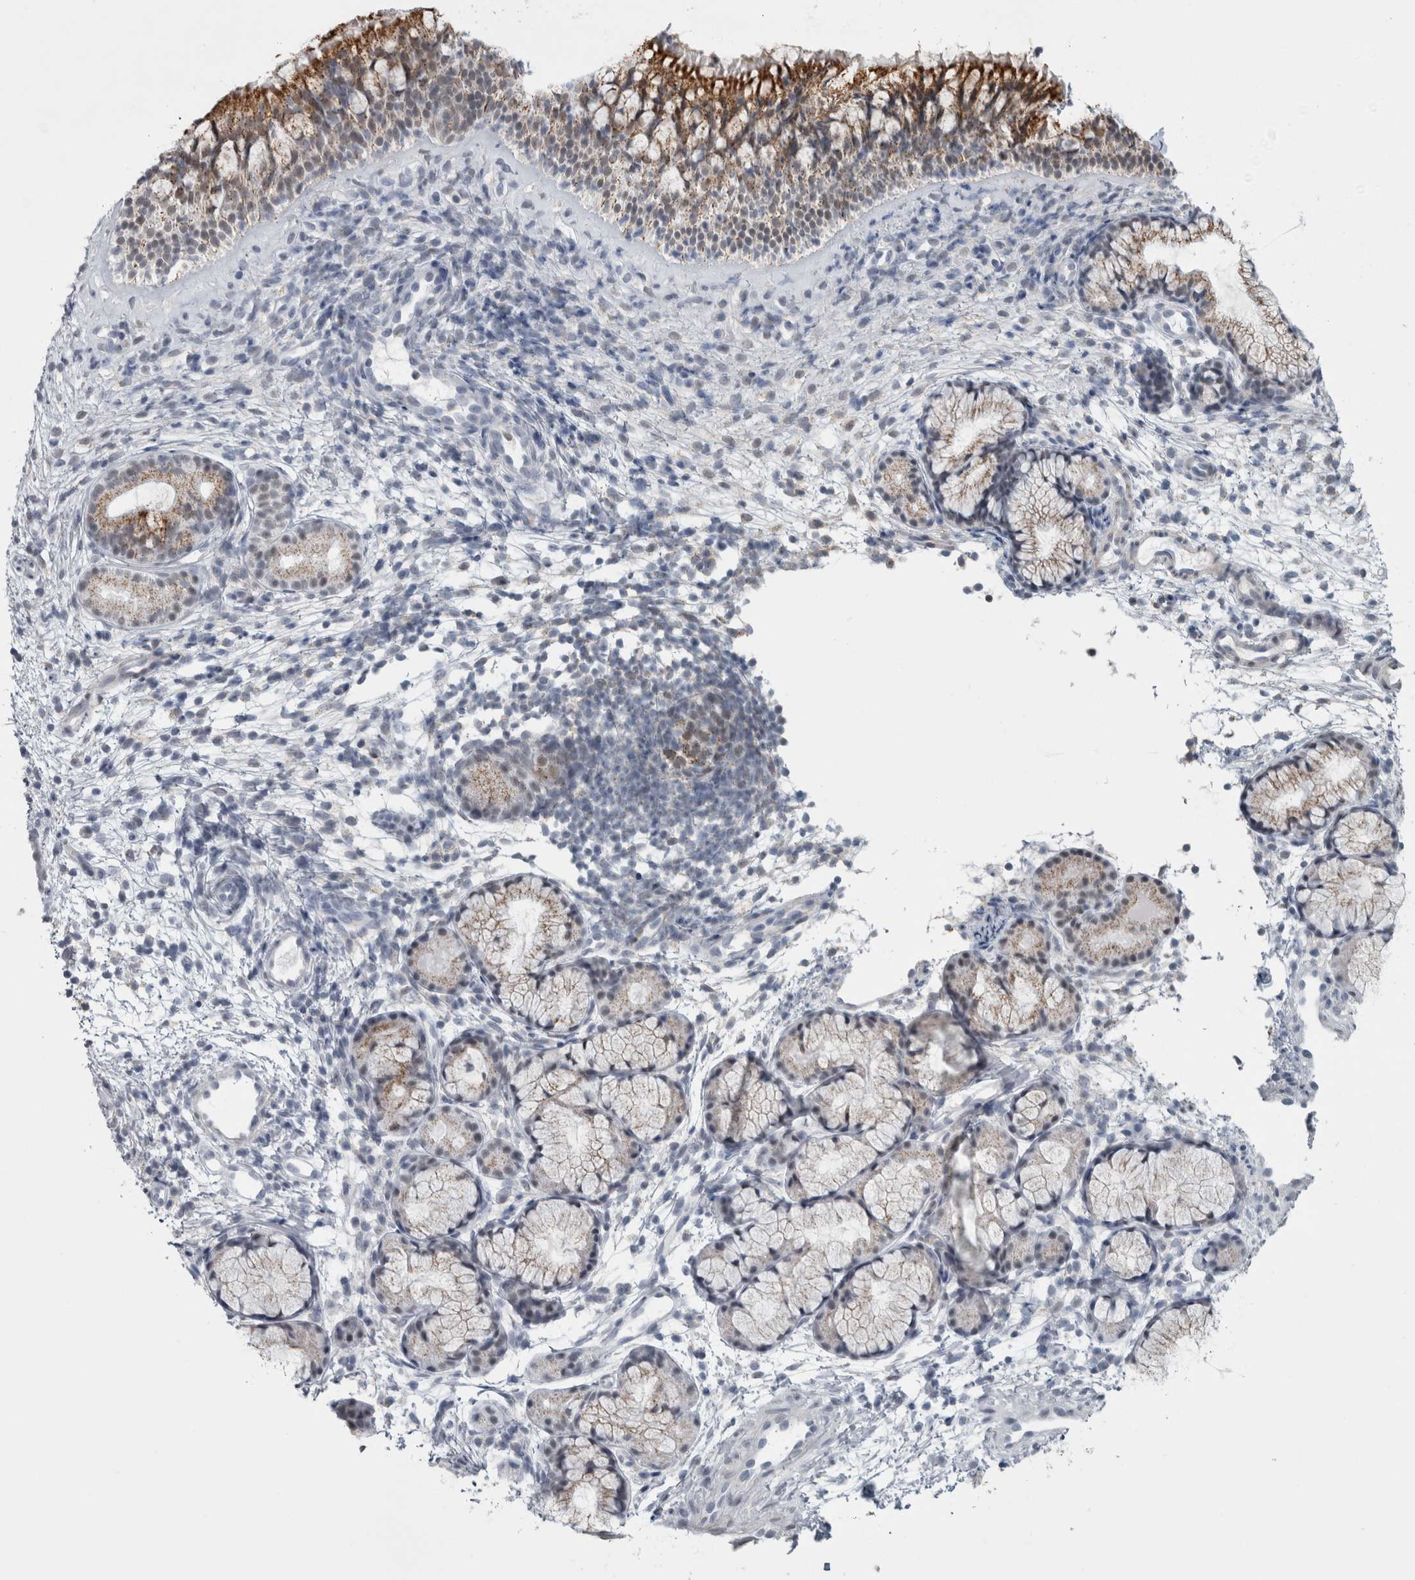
{"staining": {"intensity": "moderate", "quantity": "25%-75%", "location": "cytoplasmic/membranous"}, "tissue": "nasopharynx", "cell_type": "Respiratory epithelial cells", "image_type": "normal", "snomed": [{"axis": "morphology", "description": "Normal tissue, NOS"}, {"axis": "morphology", "description": "Inflammation, NOS"}, {"axis": "topography", "description": "Nasopharynx"}], "caption": "IHC (DAB) staining of unremarkable human nasopharynx reveals moderate cytoplasmic/membranous protein expression in approximately 25%-75% of respiratory epithelial cells. (brown staining indicates protein expression, while blue staining denotes nuclei).", "gene": "PLIN1", "patient": {"sex": "female", "age": 19}}